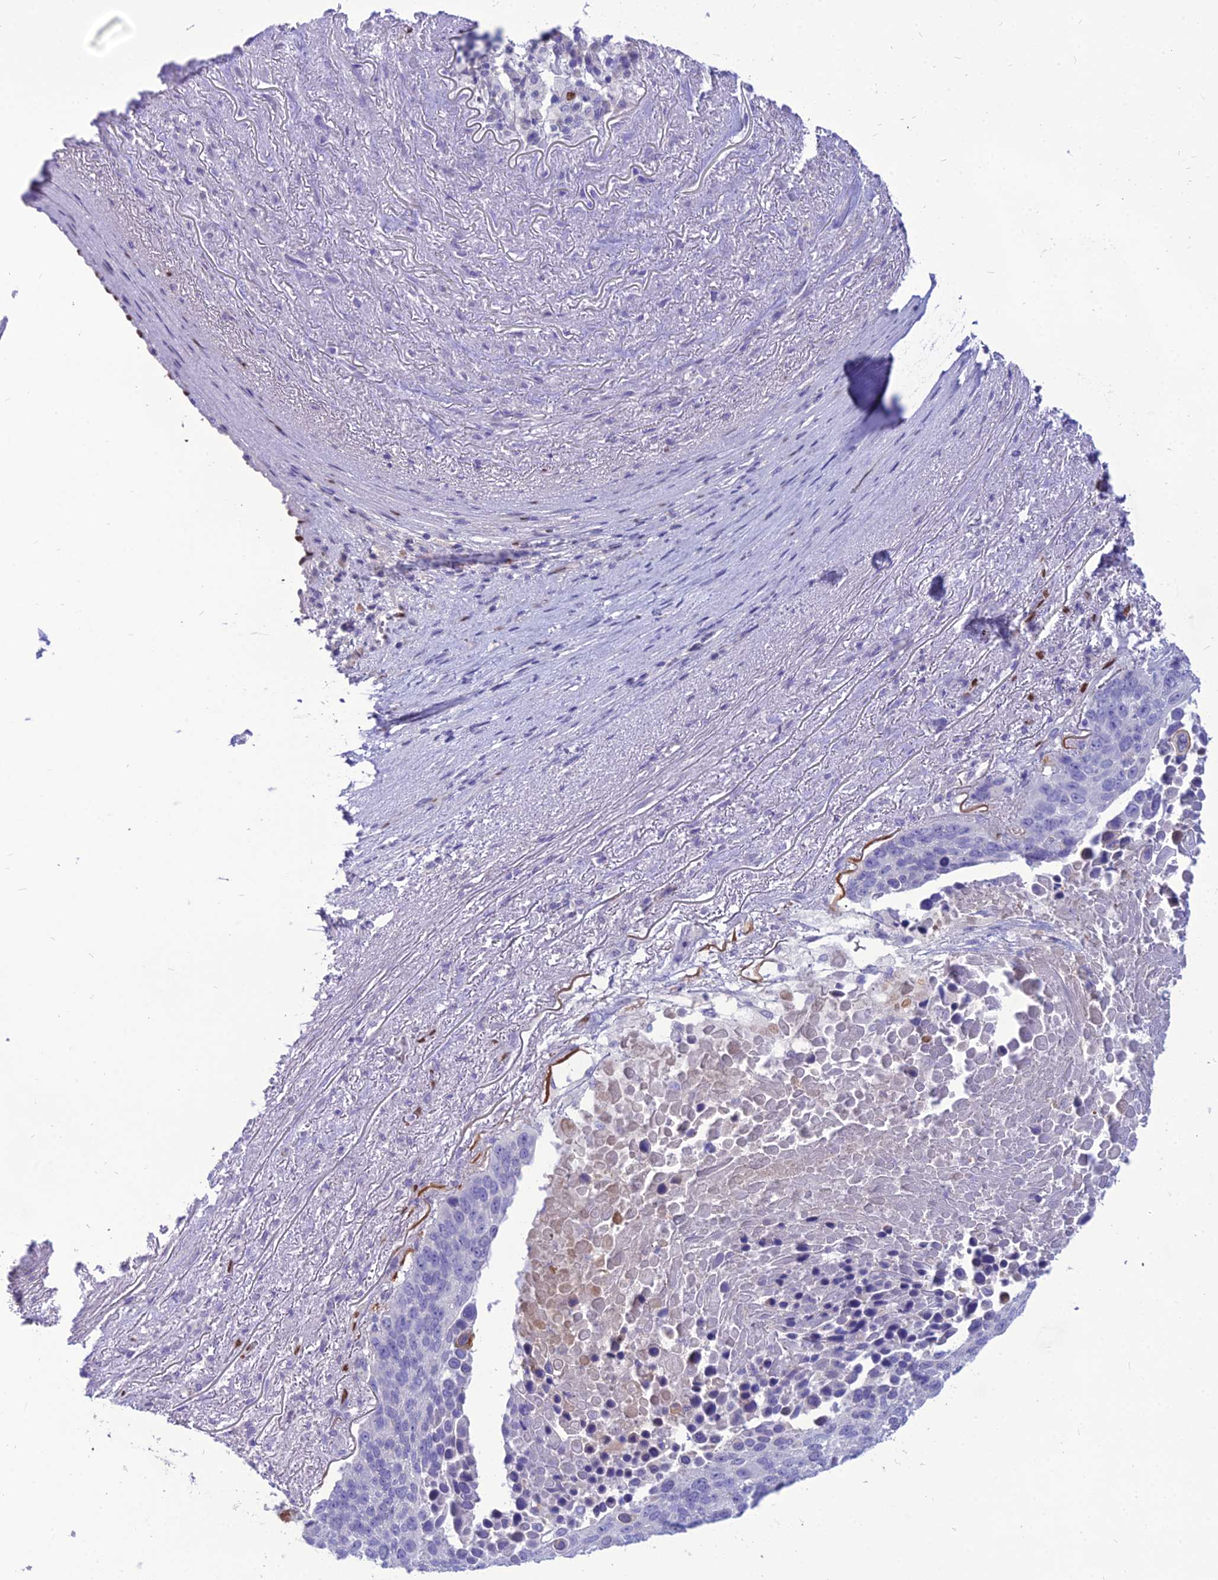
{"staining": {"intensity": "negative", "quantity": "none", "location": "none"}, "tissue": "lung cancer", "cell_type": "Tumor cells", "image_type": "cancer", "snomed": [{"axis": "morphology", "description": "Normal tissue, NOS"}, {"axis": "morphology", "description": "Squamous cell carcinoma, NOS"}, {"axis": "topography", "description": "Lymph node"}, {"axis": "topography", "description": "Lung"}], "caption": "DAB immunohistochemical staining of squamous cell carcinoma (lung) exhibits no significant staining in tumor cells.", "gene": "NOVA2", "patient": {"sex": "male", "age": 66}}